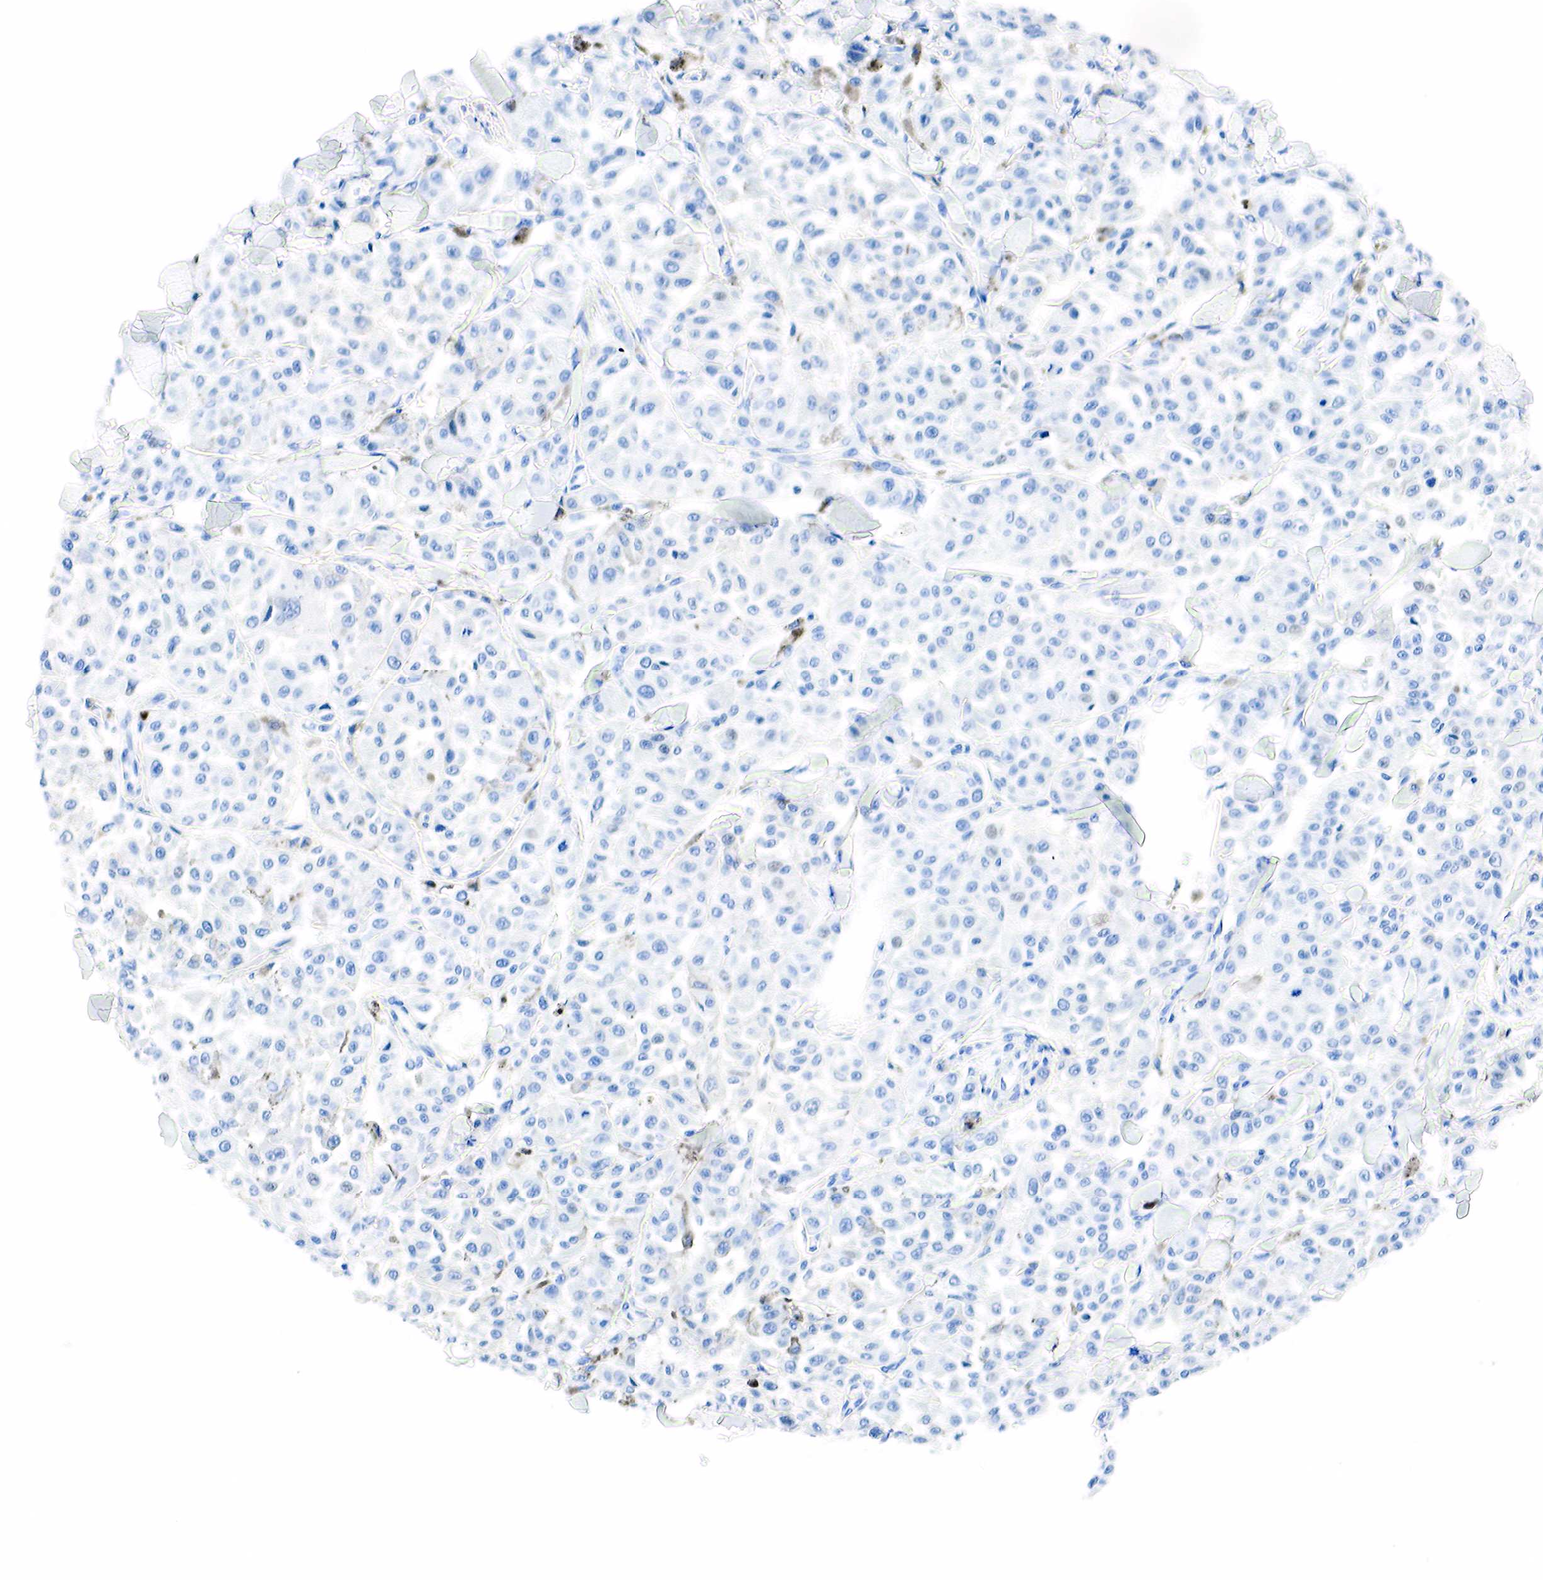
{"staining": {"intensity": "negative", "quantity": "none", "location": "none"}, "tissue": "melanoma", "cell_type": "Tumor cells", "image_type": "cancer", "snomed": [{"axis": "morphology", "description": "Malignant melanoma, NOS"}, {"axis": "topography", "description": "Skin"}], "caption": "DAB (3,3'-diaminobenzidine) immunohistochemical staining of human malignant melanoma exhibits no significant positivity in tumor cells.", "gene": "PTH", "patient": {"sex": "female", "age": 64}}